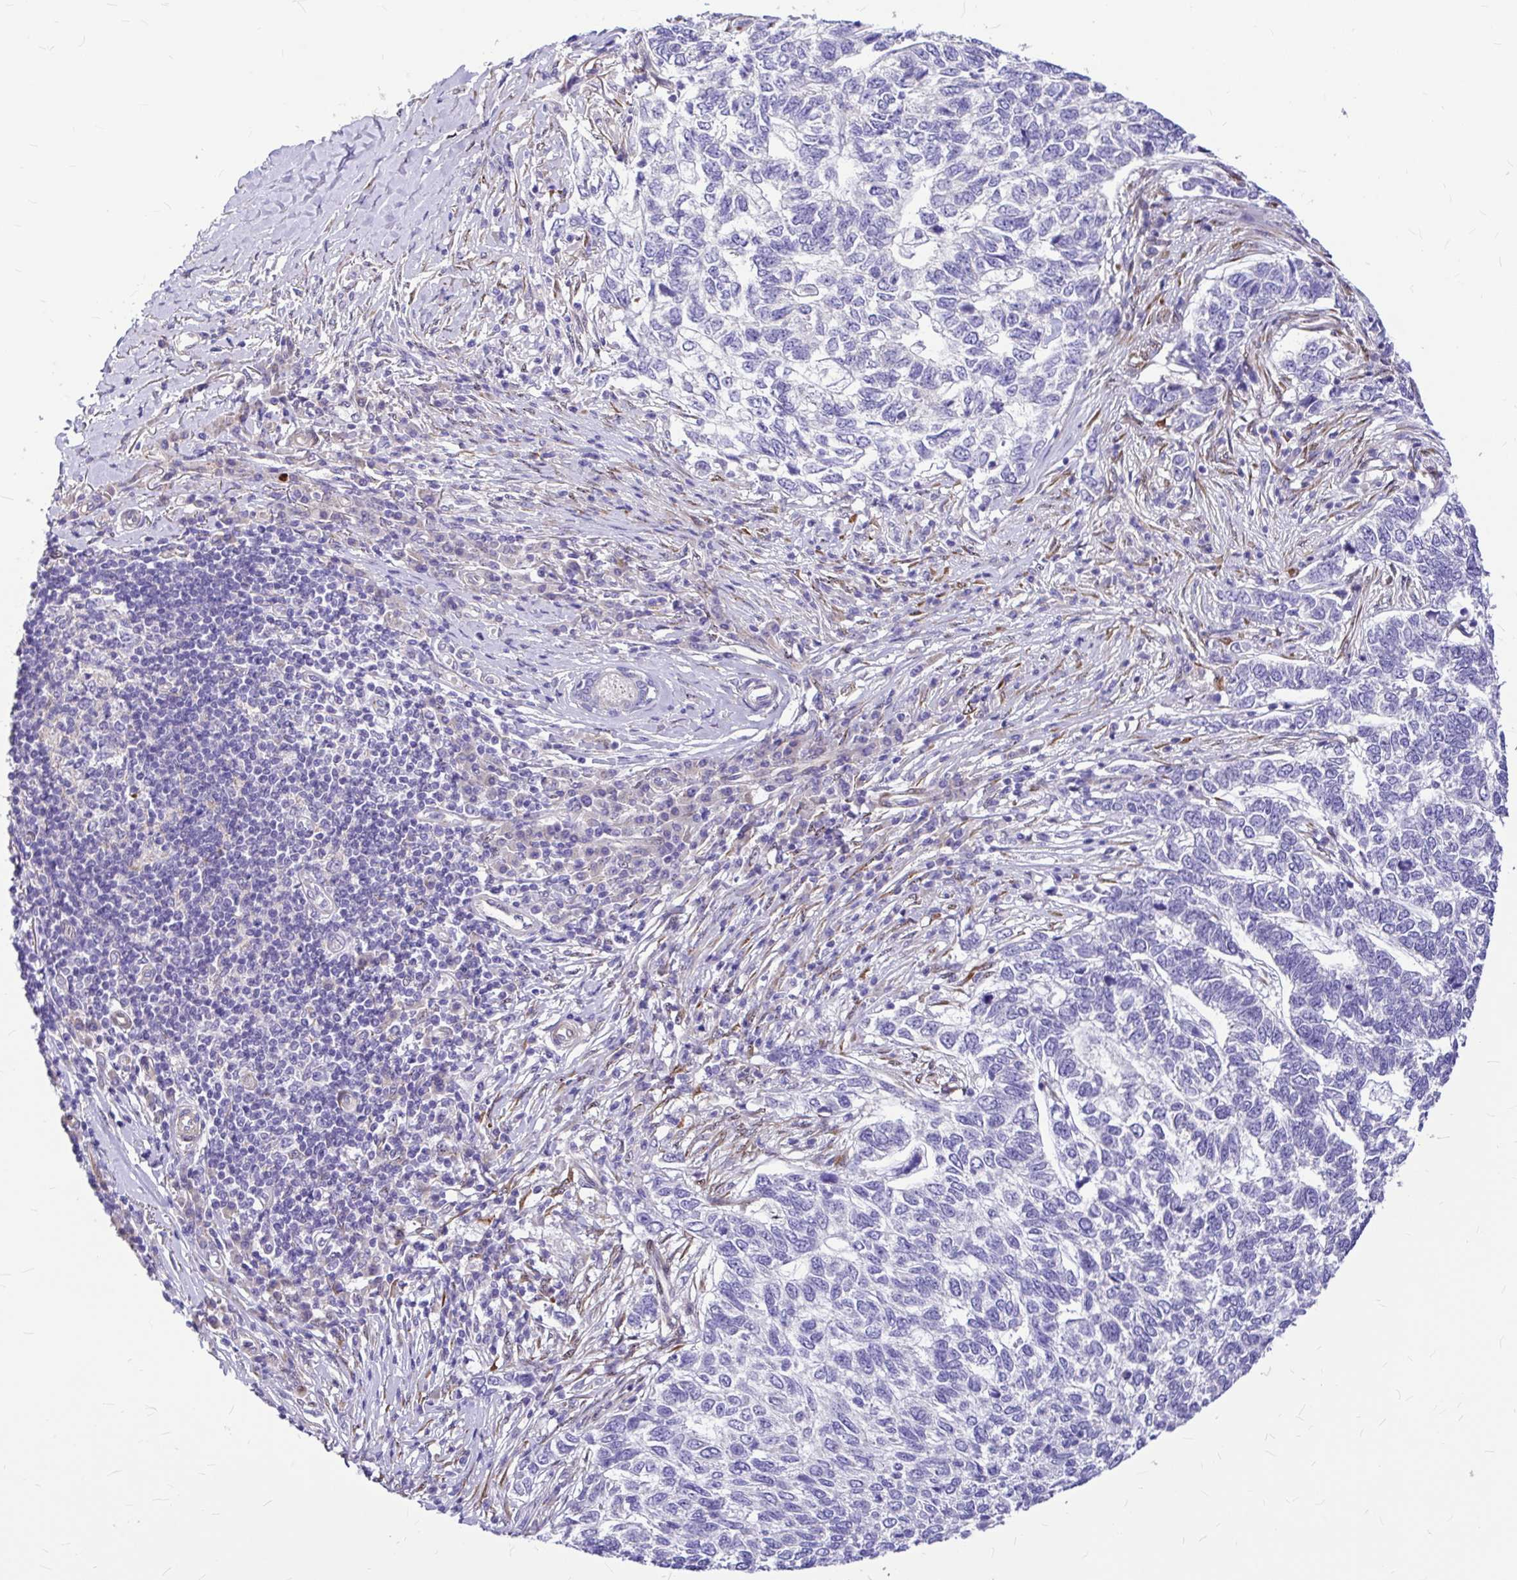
{"staining": {"intensity": "negative", "quantity": "none", "location": "none"}, "tissue": "skin cancer", "cell_type": "Tumor cells", "image_type": "cancer", "snomed": [{"axis": "morphology", "description": "Basal cell carcinoma"}, {"axis": "topography", "description": "Skin"}], "caption": "An image of skin cancer stained for a protein exhibits no brown staining in tumor cells.", "gene": "GABBR2", "patient": {"sex": "female", "age": 65}}